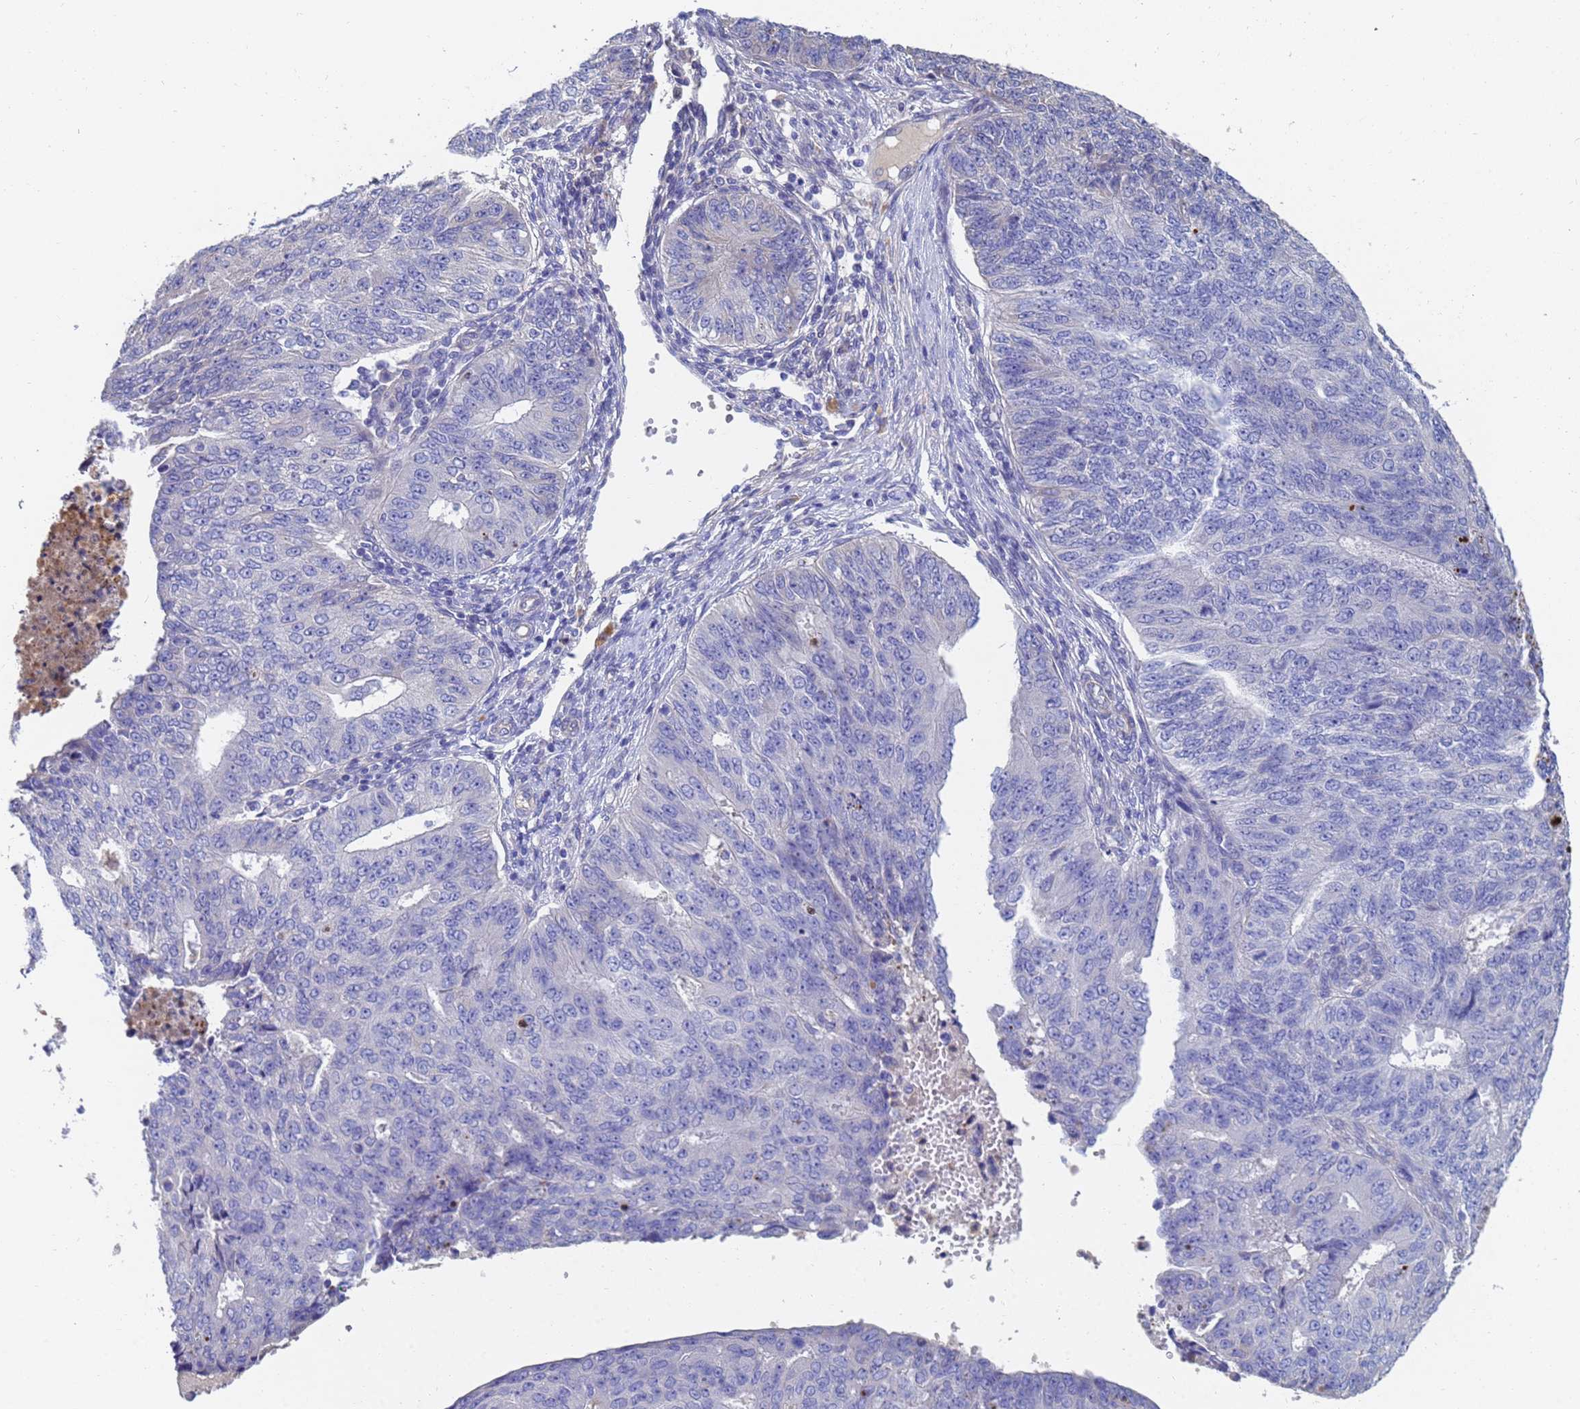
{"staining": {"intensity": "negative", "quantity": "none", "location": "none"}, "tissue": "endometrial cancer", "cell_type": "Tumor cells", "image_type": "cancer", "snomed": [{"axis": "morphology", "description": "Adenocarcinoma, NOS"}, {"axis": "topography", "description": "Endometrium"}], "caption": "The photomicrograph exhibits no significant staining in tumor cells of endometrial cancer (adenocarcinoma).", "gene": "LBX2", "patient": {"sex": "female", "age": 32}}